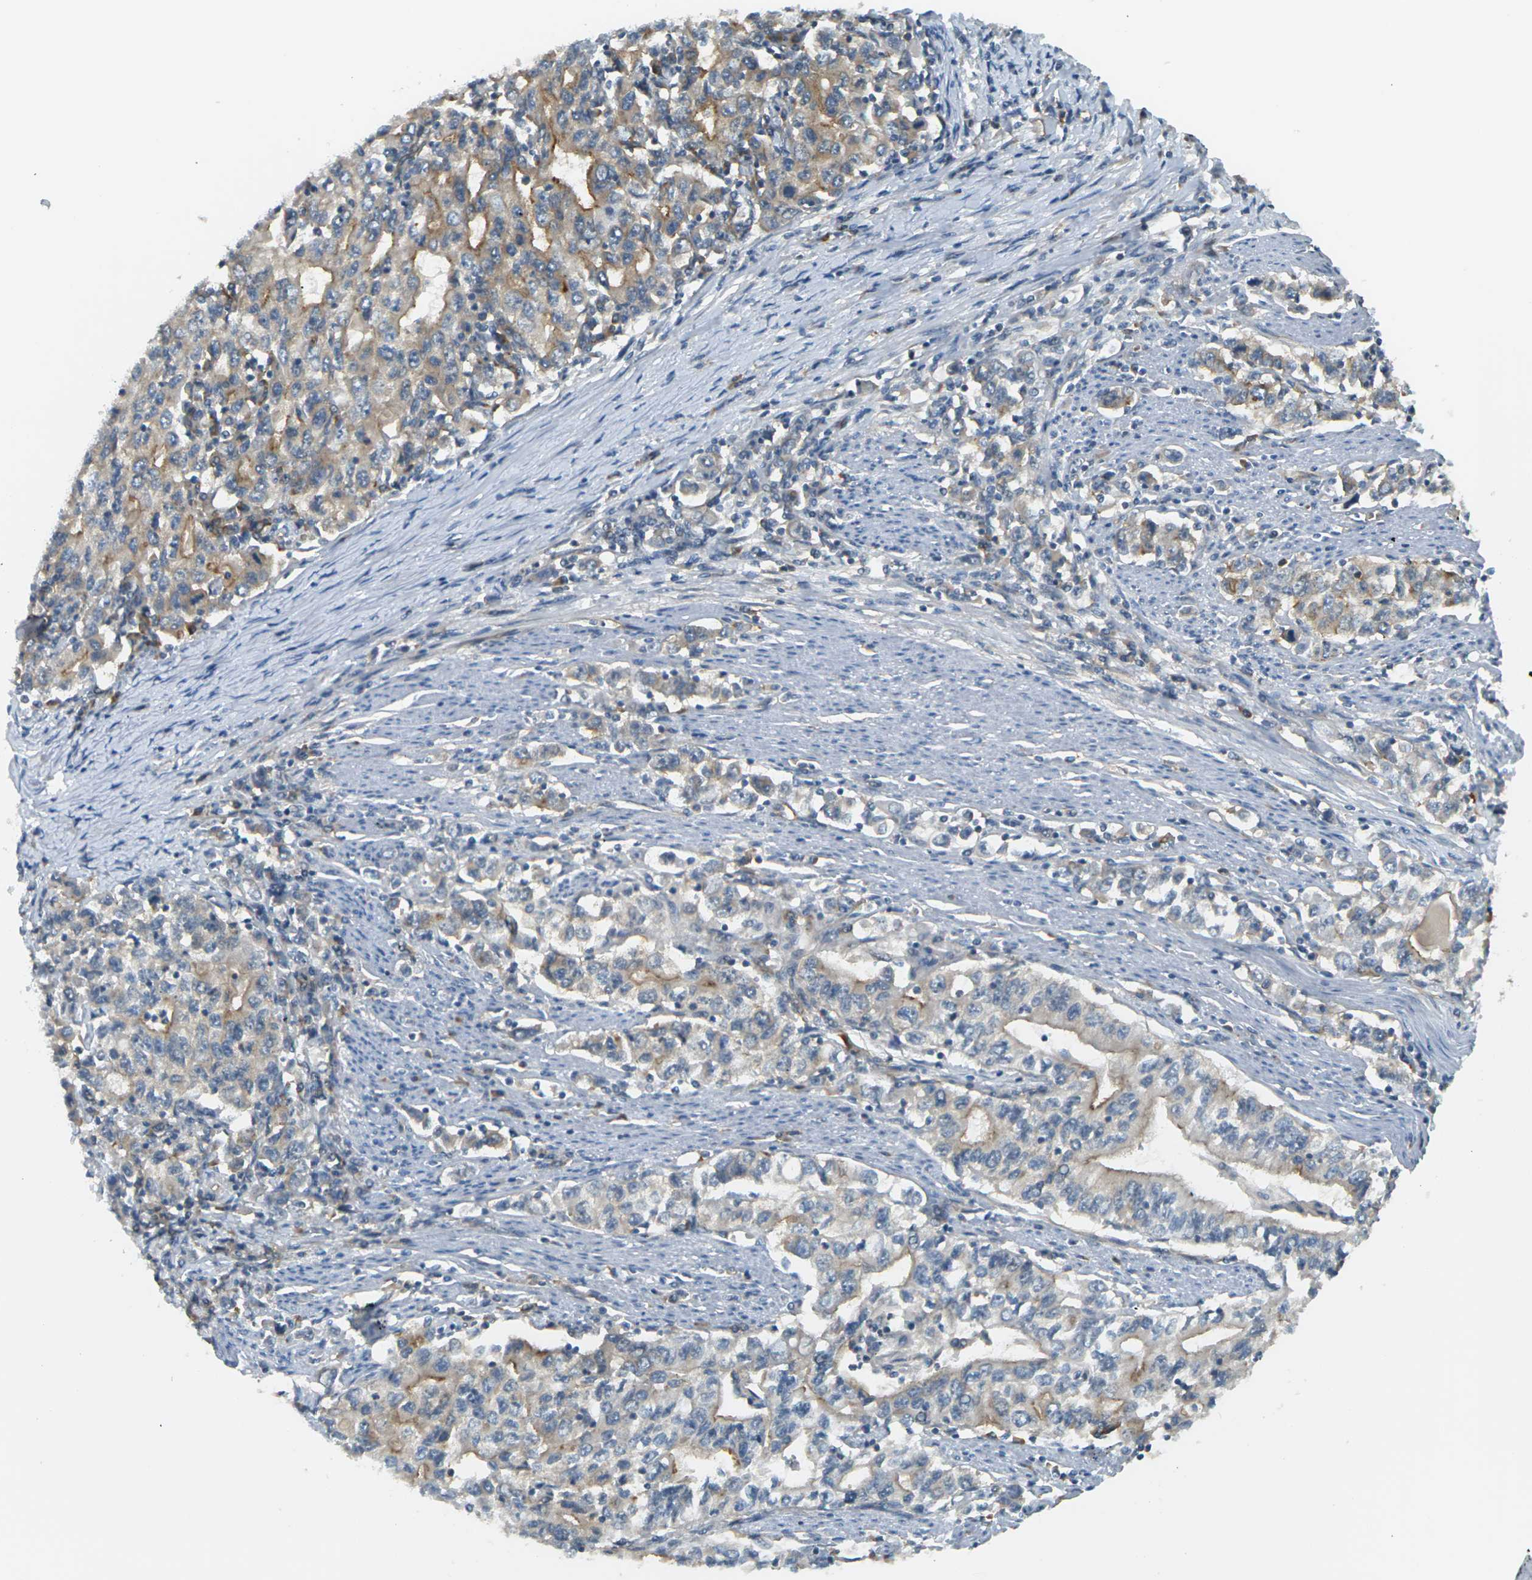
{"staining": {"intensity": "moderate", "quantity": "25%-75%", "location": "cytoplasmic/membranous"}, "tissue": "stomach cancer", "cell_type": "Tumor cells", "image_type": "cancer", "snomed": [{"axis": "morphology", "description": "Adenocarcinoma, NOS"}, {"axis": "topography", "description": "Stomach, lower"}], "caption": "Human adenocarcinoma (stomach) stained for a protein (brown) exhibits moderate cytoplasmic/membranous positive staining in about 25%-75% of tumor cells.", "gene": "SLC13A3", "patient": {"sex": "female", "age": 72}}